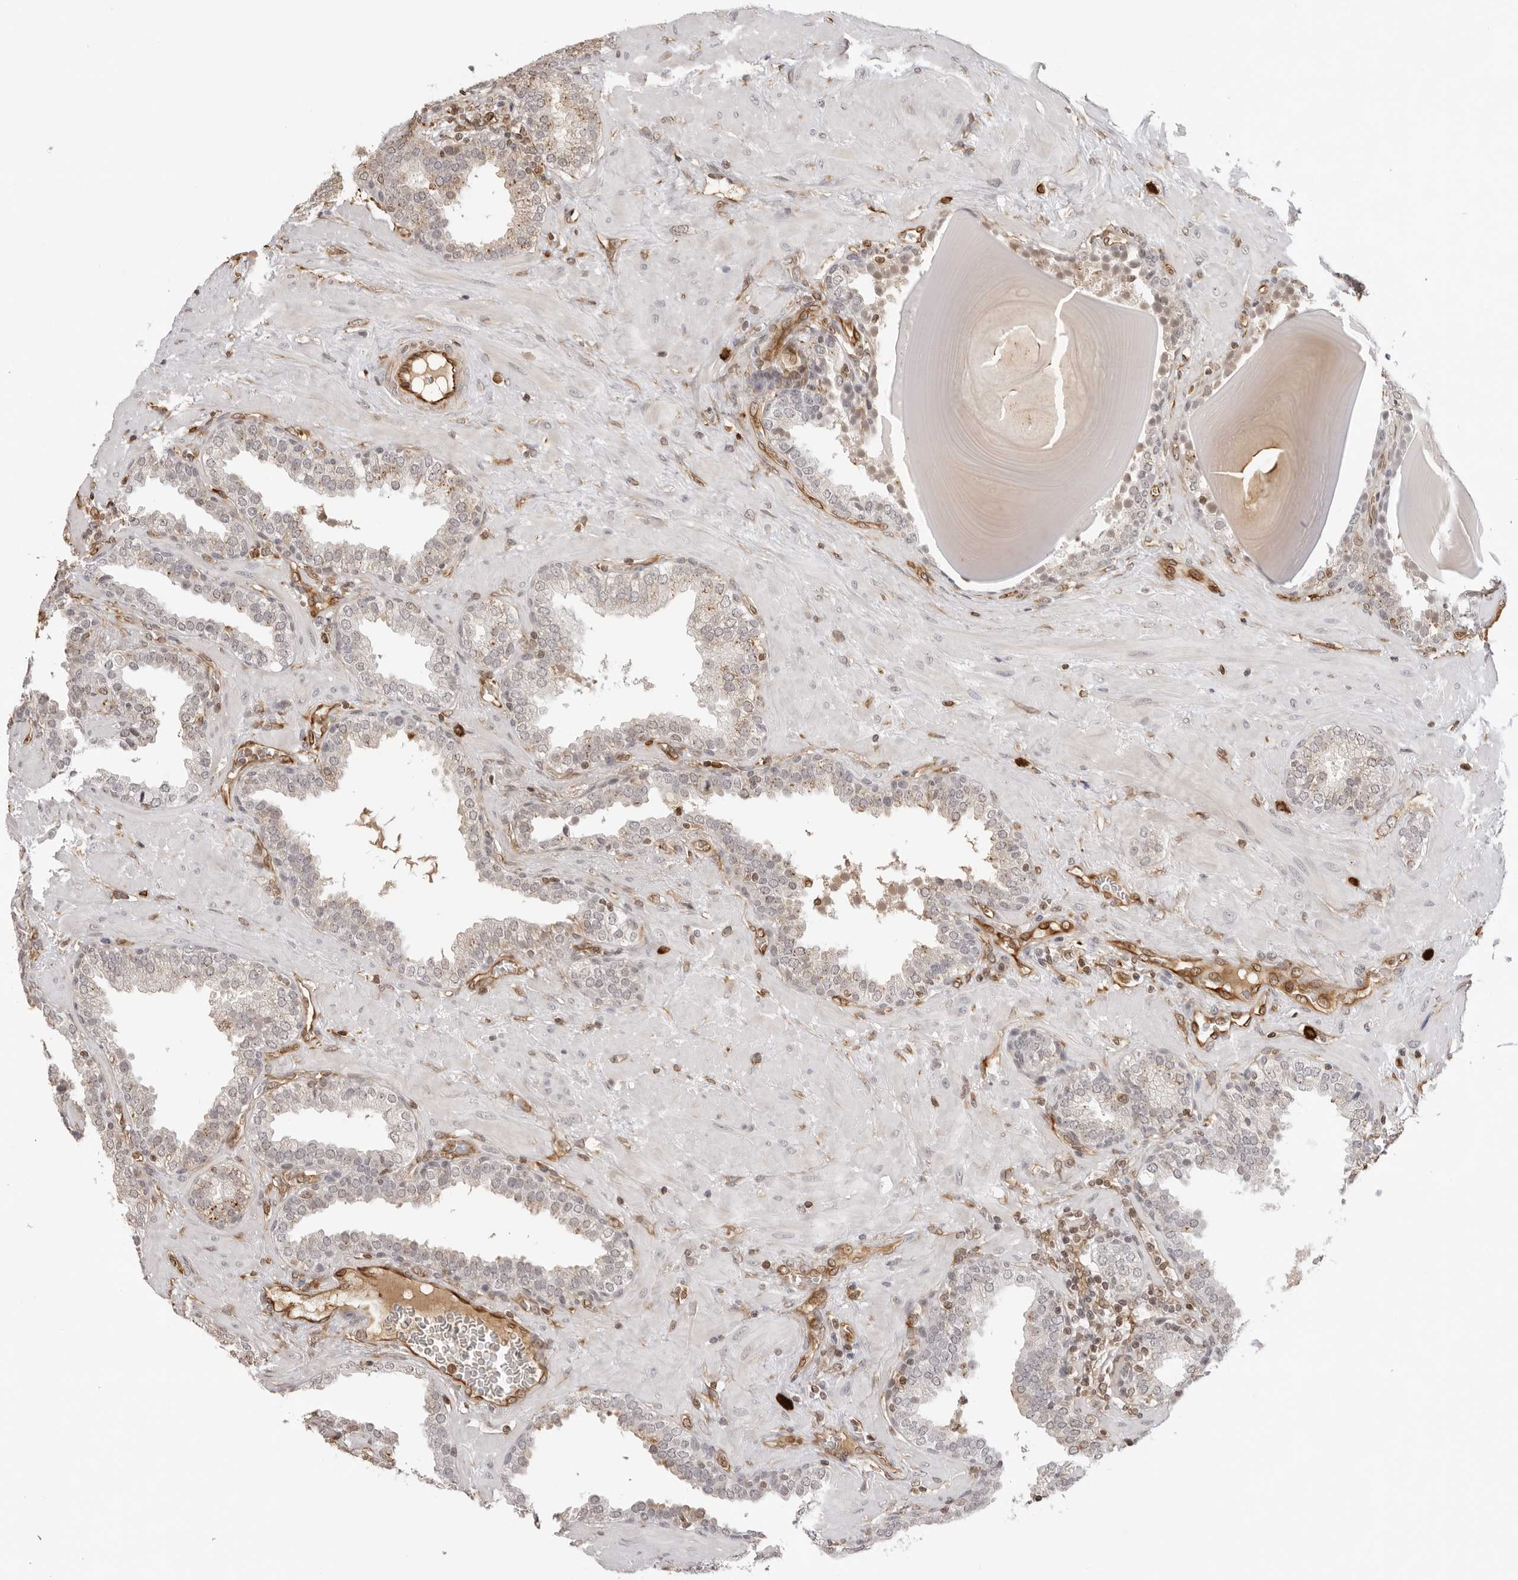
{"staining": {"intensity": "weak", "quantity": "<25%", "location": "cytoplasmic/membranous"}, "tissue": "prostate", "cell_type": "Glandular cells", "image_type": "normal", "snomed": [{"axis": "morphology", "description": "Normal tissue, NOS"}, {"axis": "topography", "description": "Prostate"}], "caption": "The histopathology image exhibits no staining of glandular cells in benign prostate. The staining was performed using DAB (3,3'-diaminobenzidine) to visualize the protein expression in brown, while the nuclei were stained in blue with hematoxylin (Magnification: 20x).", "gene": "DYNLT5", "patient": {"sex": "male", "age": 51}}